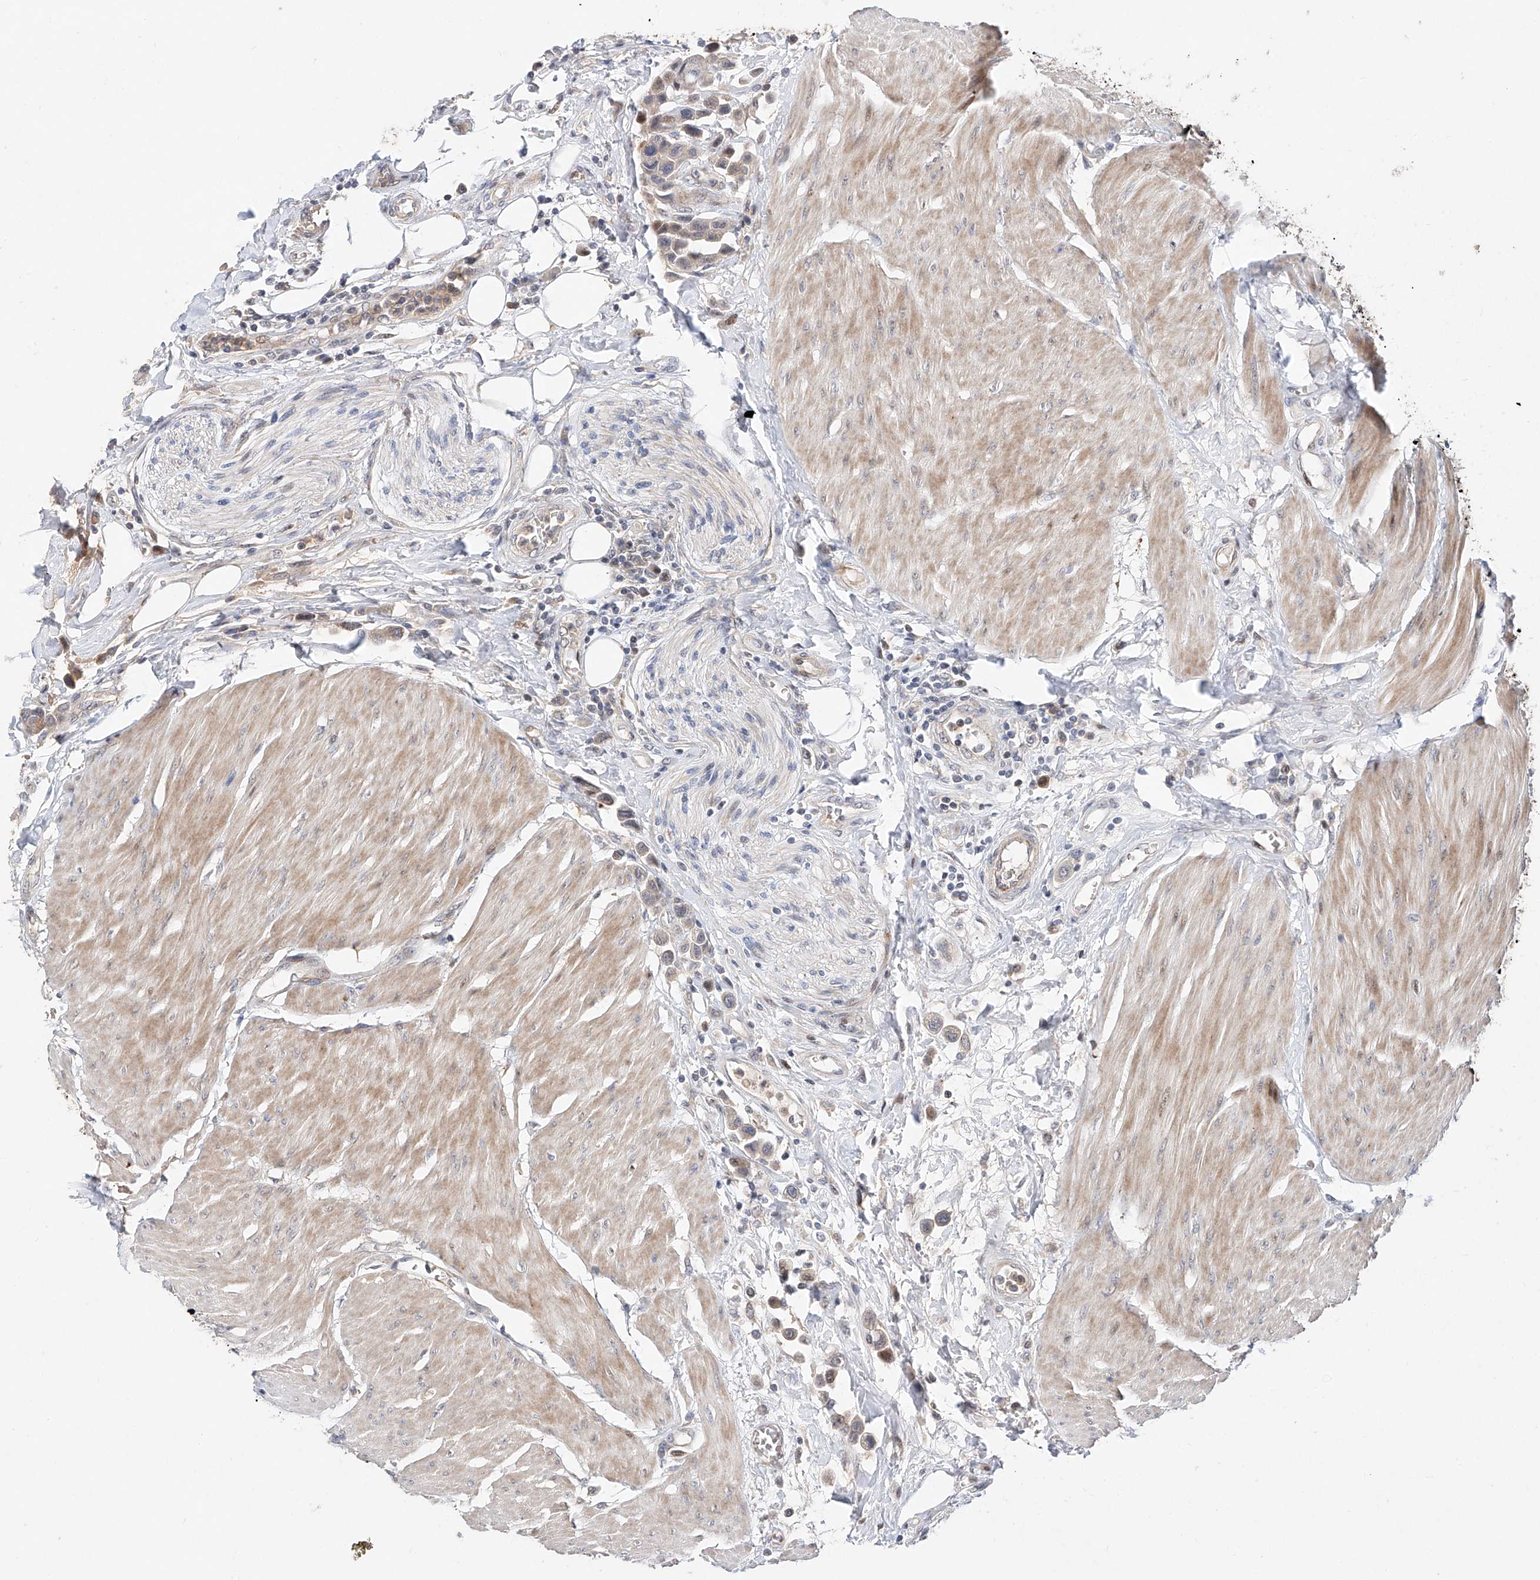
{"staining": {"intensity": "weak", "quantity": "<25%", "location": "cytoplasmic/membranous,nuclear"}, "tissue": "urothelial cancer", "cell_type": "Tumor cells", "image_type": "cancer", "snomed": [{"axis": "morphology", "description": "Urothelial carcinoma, High grade"}, {"axis": "topography", "description": "Urinary bladder"}], "caption": "Immunohistochemical staining of human urothelial carcinoma (high-grade) exhibits no significant expression in tumor cells.", "gene": "FUCA2", "patient": {"sex": "male", "age": 50}}